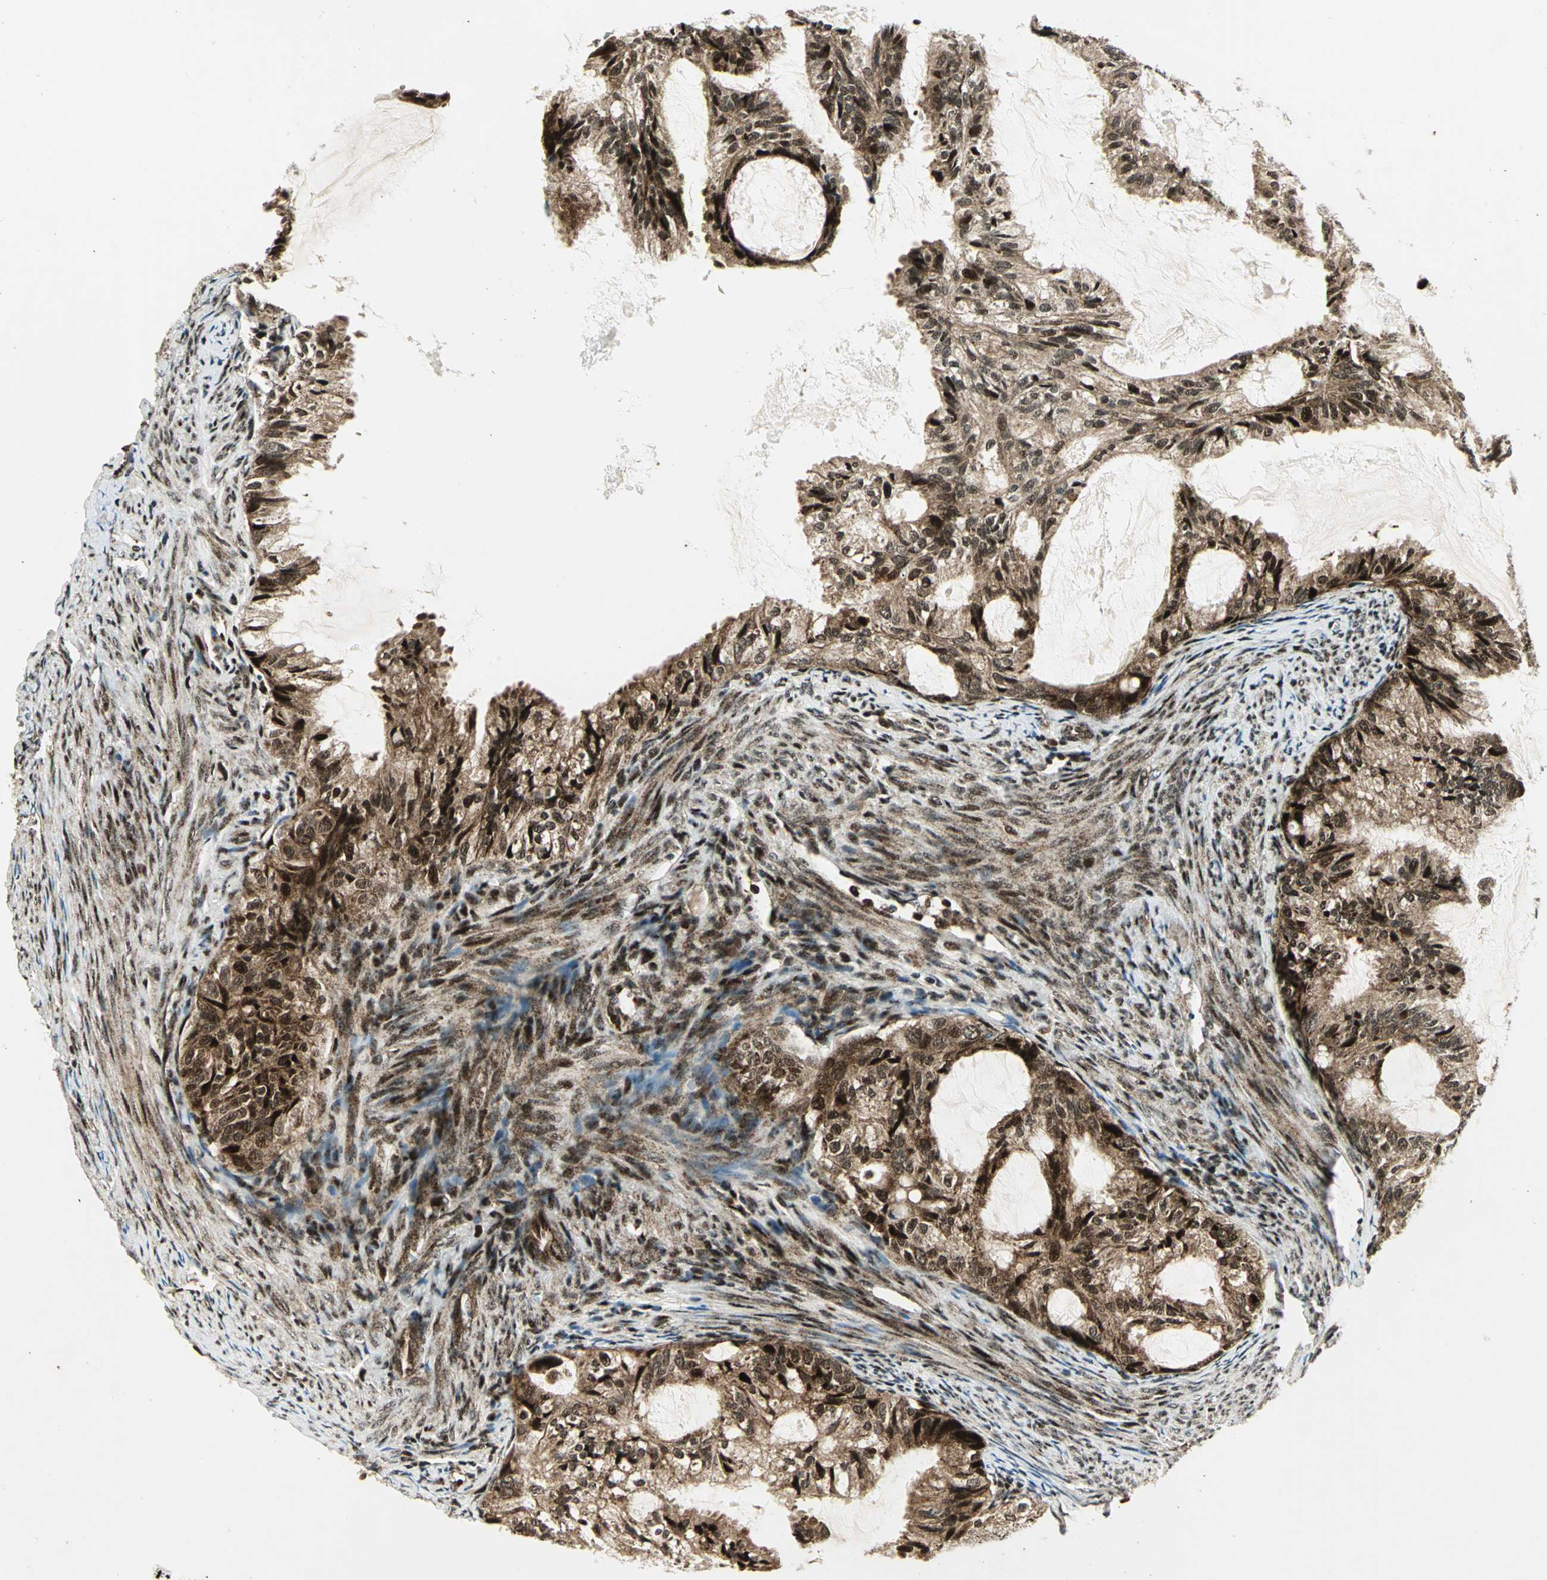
{"staining": {"intensity": "strong", "quantity": ">75%", "location": "cytoplasmic/membranous,nuclear"}, "tissue": "cervical cancer", "cell_type": "Tumor cells", "image_type": "cancer", "snomed": [{"axis": "morphology", "description": "Normal tissue, NOS"}, {"axis": "morphology", "description": "Adenocarcinoma, NOS"}, {"axis": "topography", "description": "Cervix"}, {"axis": "topography", "description": "Endometrium"}], "caption": "A brown stain labels strong cytoplasmic/membranous and nuclear expression of a protein in human cervical cancer tumor cells.", "gene": "COPS5", "patient": {"sex": "female", "age": 86}}